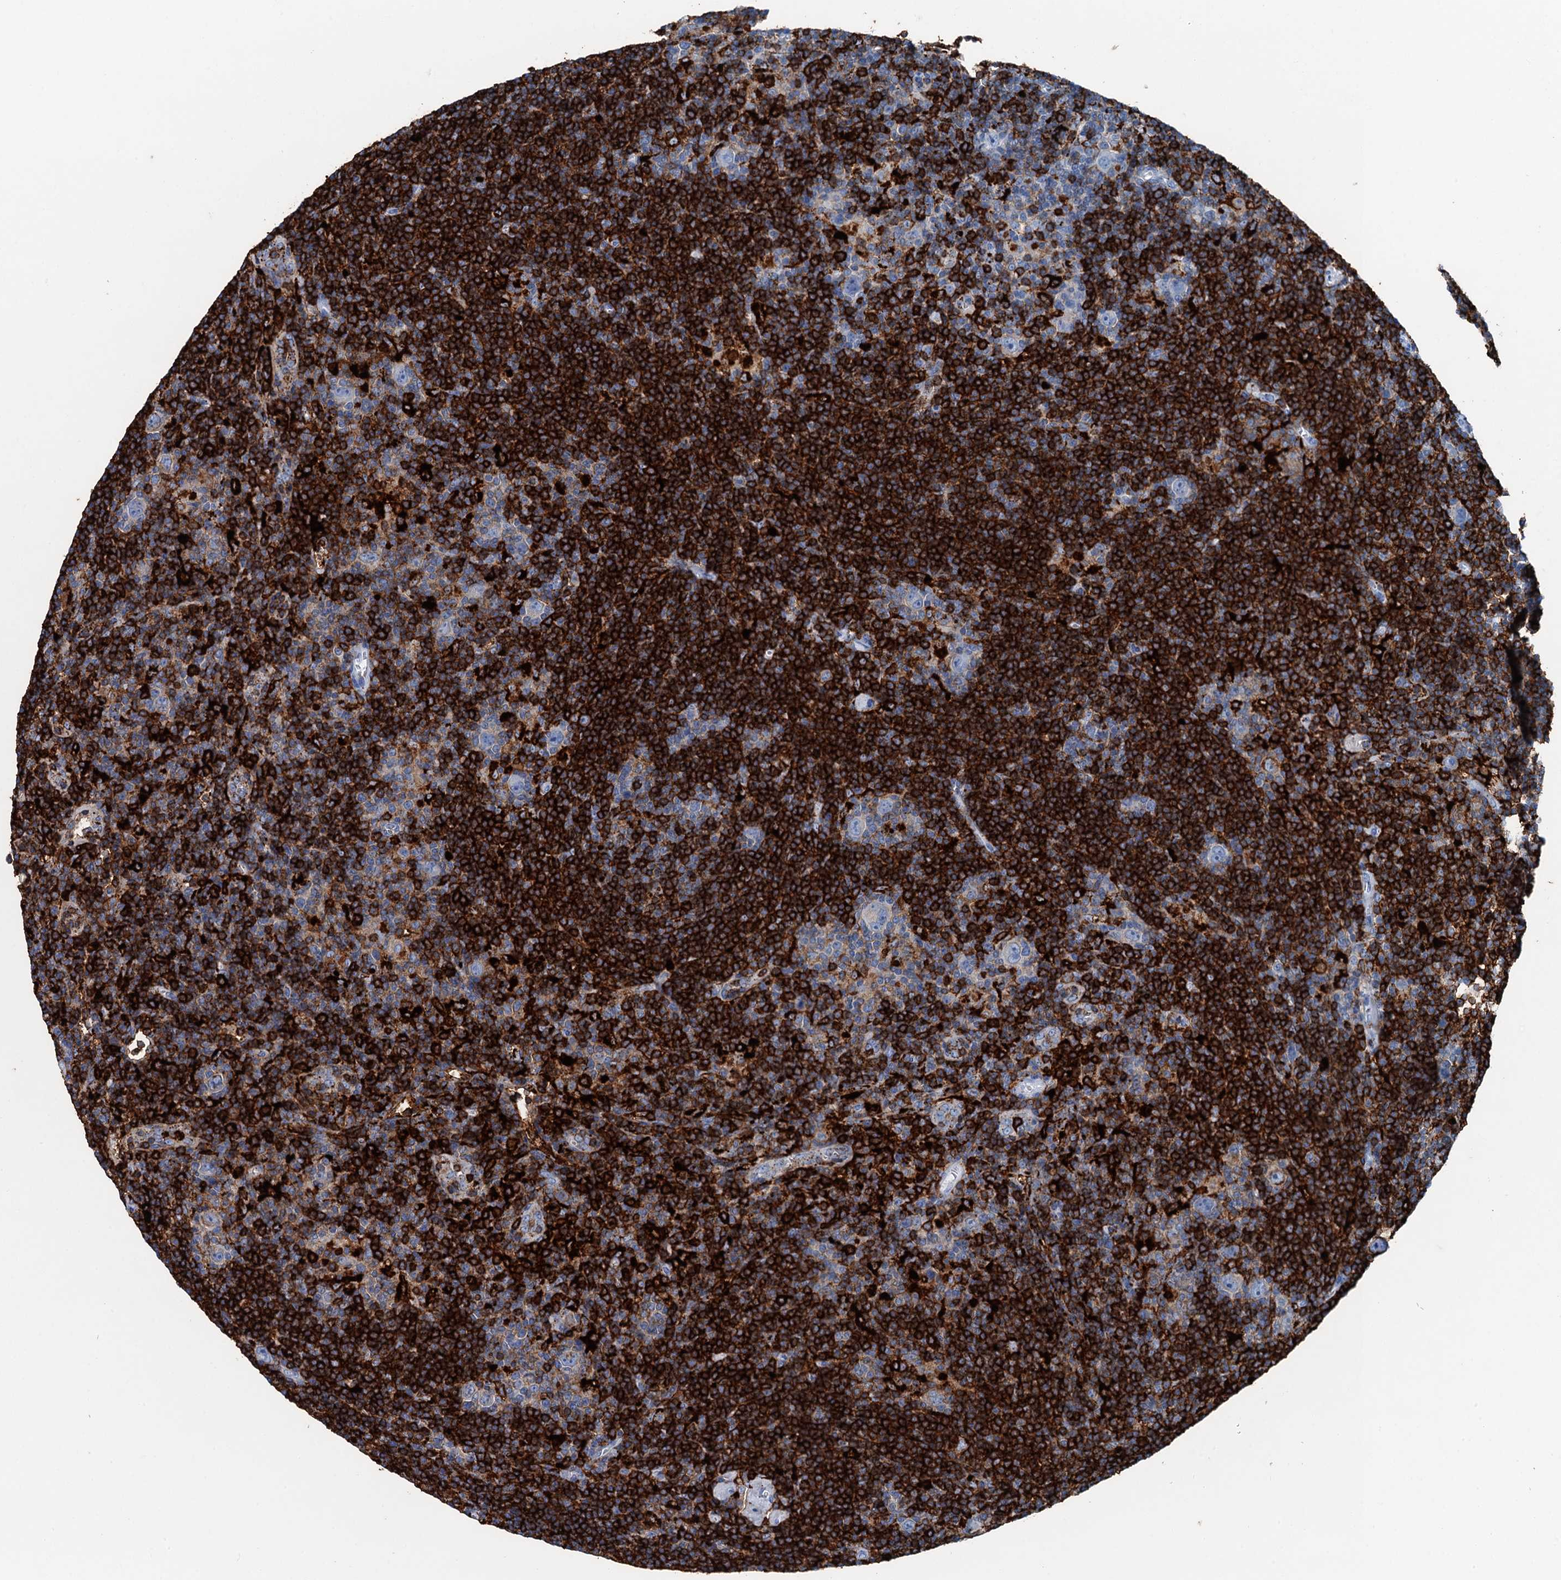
{"staining": {"intensity": "weak", "quantity": "<25%", "location": "cytoplasmic/membranous"}, "tissue": "lymphoma", "cell_type": "Tumor cells", "image_type": "cancer", "snomed": [{"axis": "morphology", "description": "Hodgkin's disease, NOS"}, {"axis": "topography", "description": "Lymph node"}], "caption": "Protein analysis of lymphoma reveals no significant staining in tumor cells.", "gene": "PLAC8", "patient": {"sex": "female", "age": 57}}